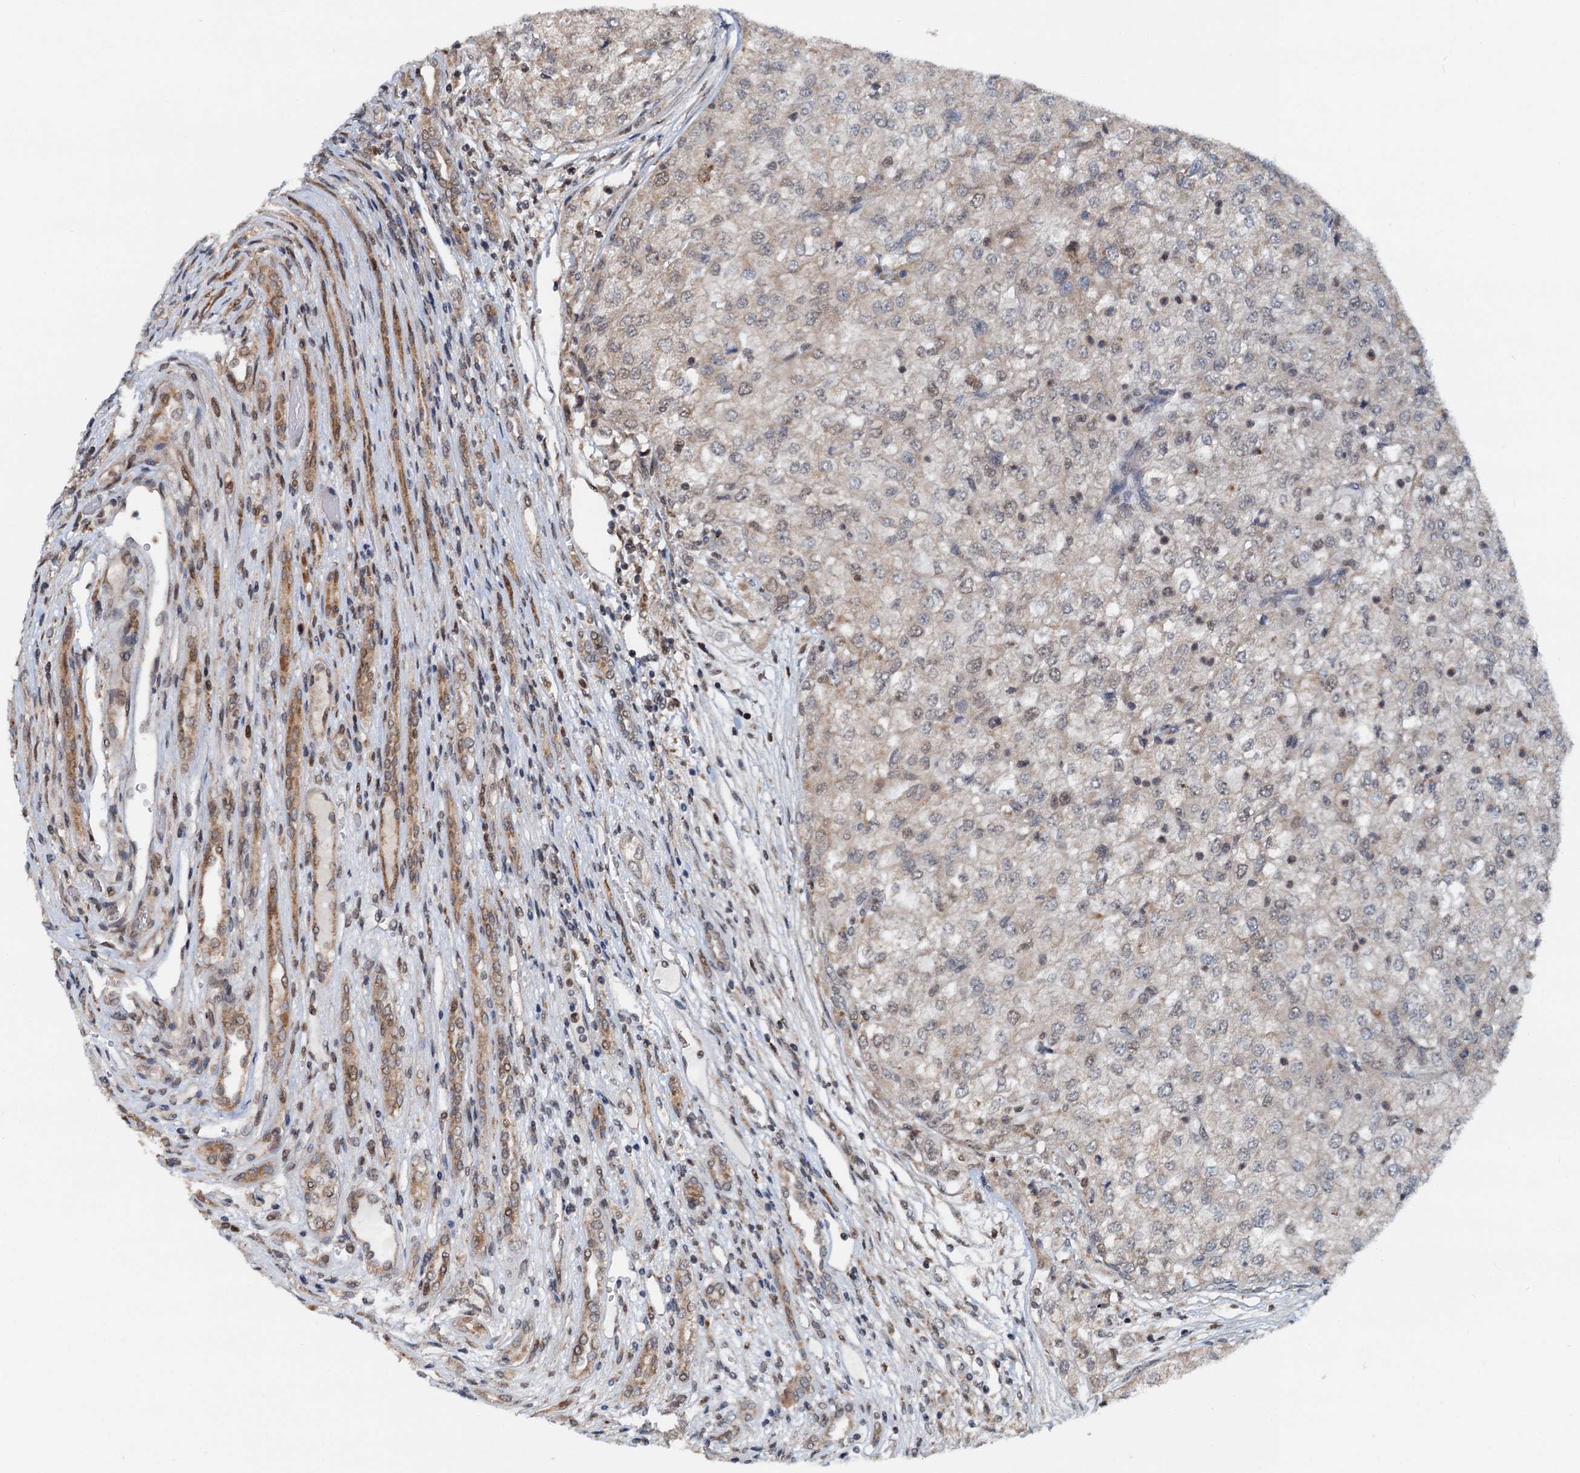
{"staining": {"intensity": "weak", "quantity": "<25%", "location": "cytoplasmic/membranous"}, "tissue": "renal cancer", "cell_type": "Tumor cells", "image_type": "cancer", "snomed": [{"axis": "morphology", "description": "Adenocarcinoma, NOS"}, {"axis": "topography", "description": "Kidney"}], "caption": "Tumor cells show no significant positivity in renal adenocarcinoma. The staining is performed using DAB (3,3'-diaminobenzidine) brown chromogen with nuclei counter-stained in using hematoxylin.", "gene": "MCMBP", "patient": {"sex": "female", "age": 54}}